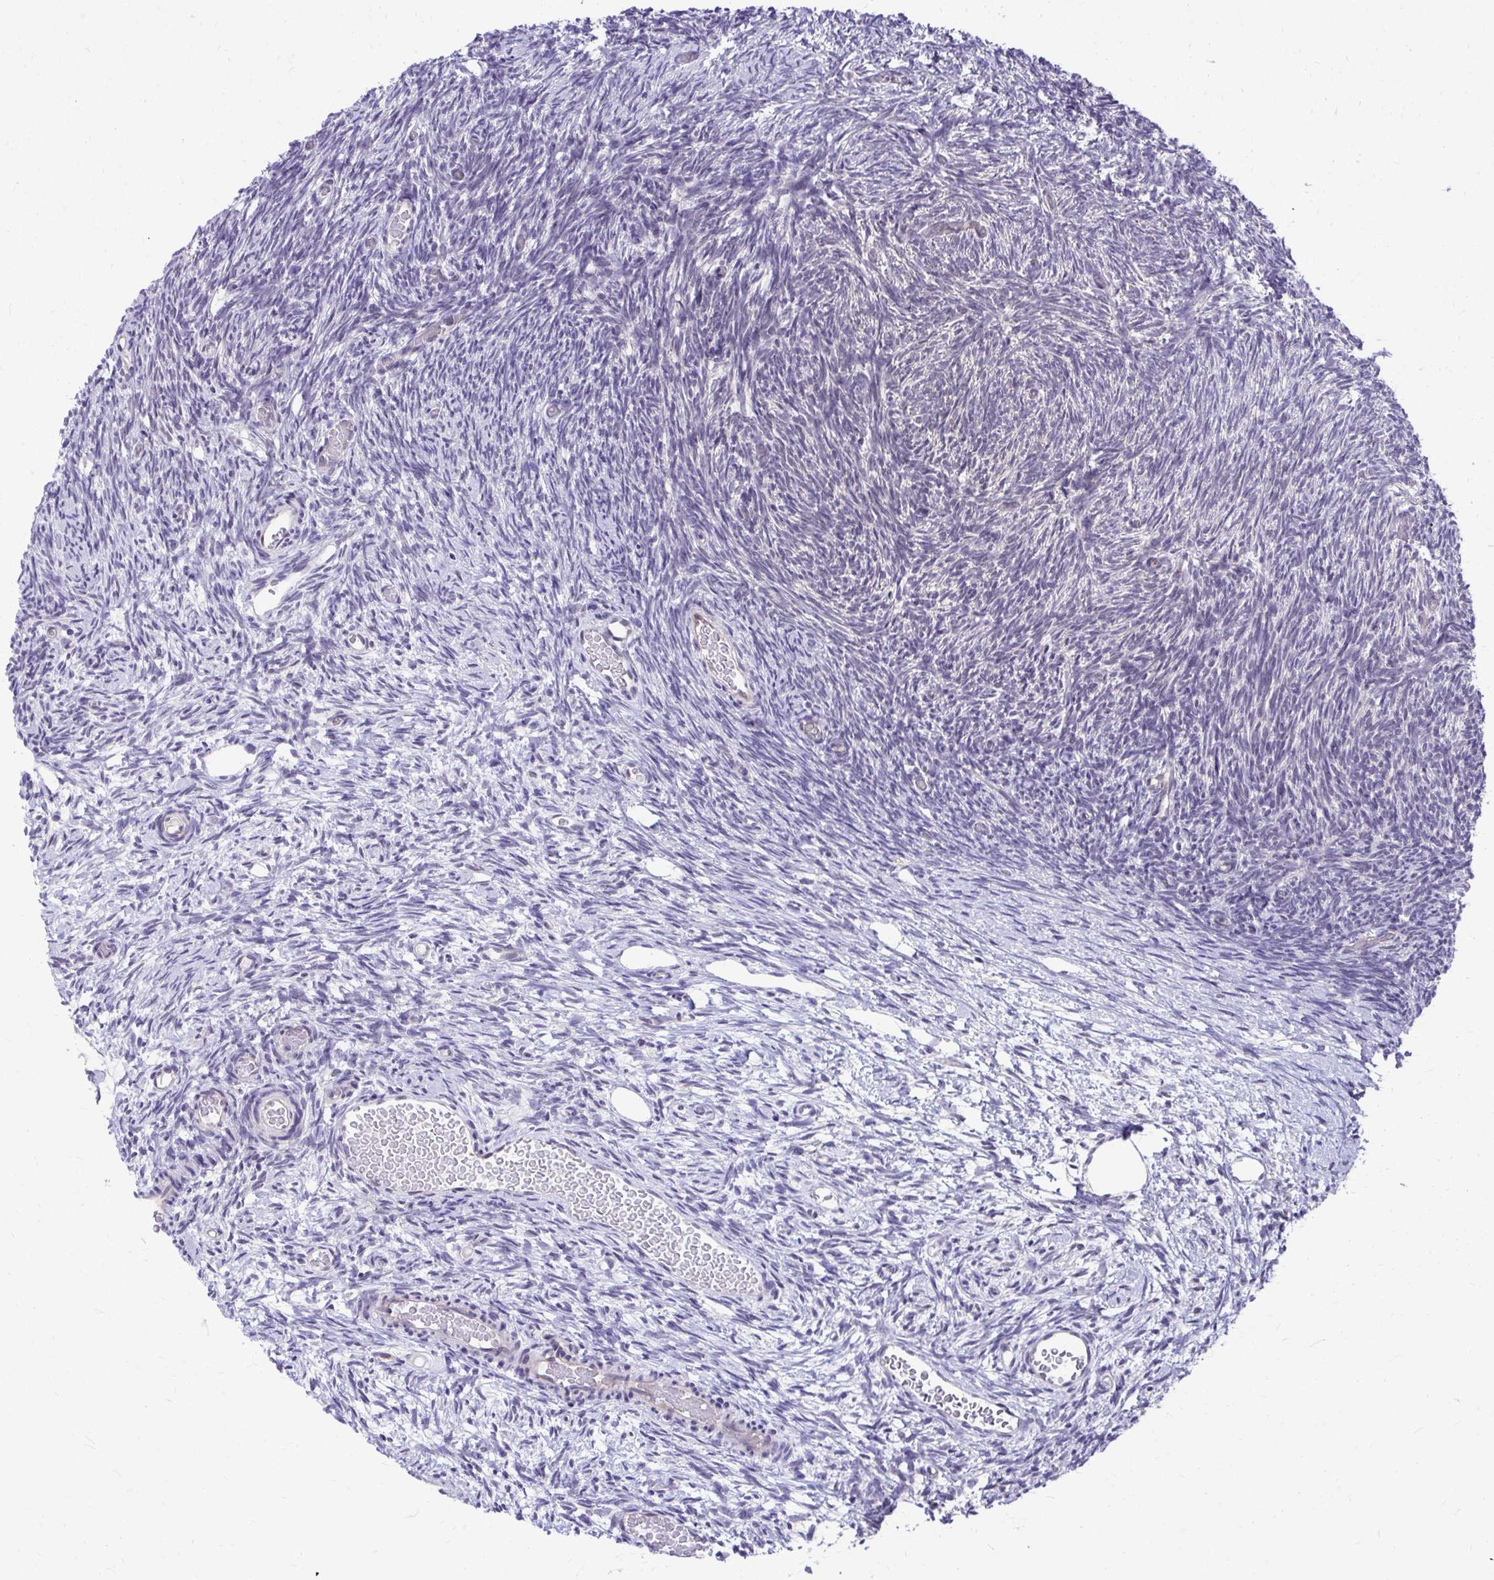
{"staining": {"intensity": "negative", "quantity": "none", "location": "none"}, "tissue": "ovary", "cell_type": "Ovarian stroma cells", "image_type": "normal", "snomed": [{"axis": "morphology", "description": "Normal tissue, NOS"}, {"axis": "topography", "description": "Ovary"}], "caption": "Immunohistochemistry micrograph of unremarkable ovary: human ovary stained with DAB shows no significant protein staining in ovarian stroma cells. (Brightfield microscopy of DAB immunohistochemistry (IHC) at high magnification).", "gene": "NIFK", "patient": {"sex": "female", "age": 39}}